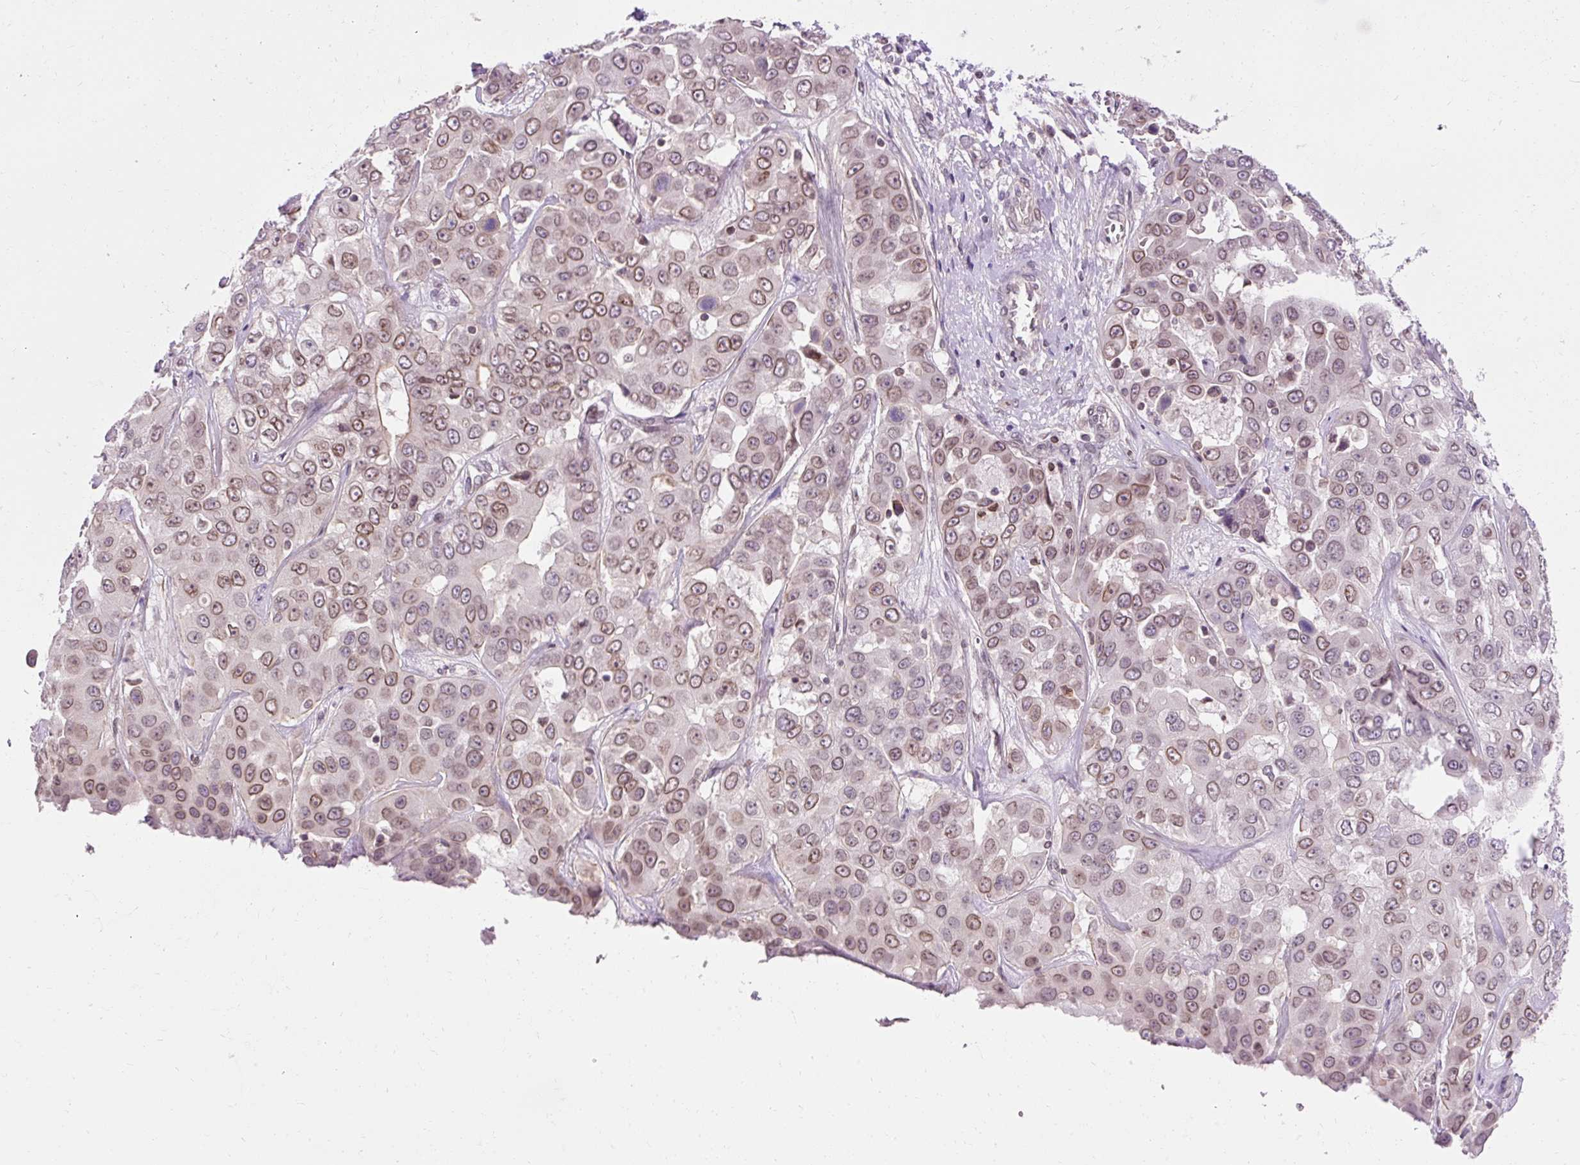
{"staining": {"intensity": "moderate", "quantity": ">75%", "location": "cytoplasmic/membranous,nuclear"}, "tissue": "liver cancer", "cell_type": "Tumor cells", "image_type": "cancer", "snomed": [{"axis": "morphology", "description": "Cholangiocarcinoma"}, {"axis": "topography", "description": "Liver"}], "caption": "Liver cancer (cholangiocarcinoma) tissue exhibits moderate cytoplasmic/membranous and nuclear expression in approximately >75% of tumor cells", "gene": "ZNF610", "patient": {"sex": "female", "age": 52}}